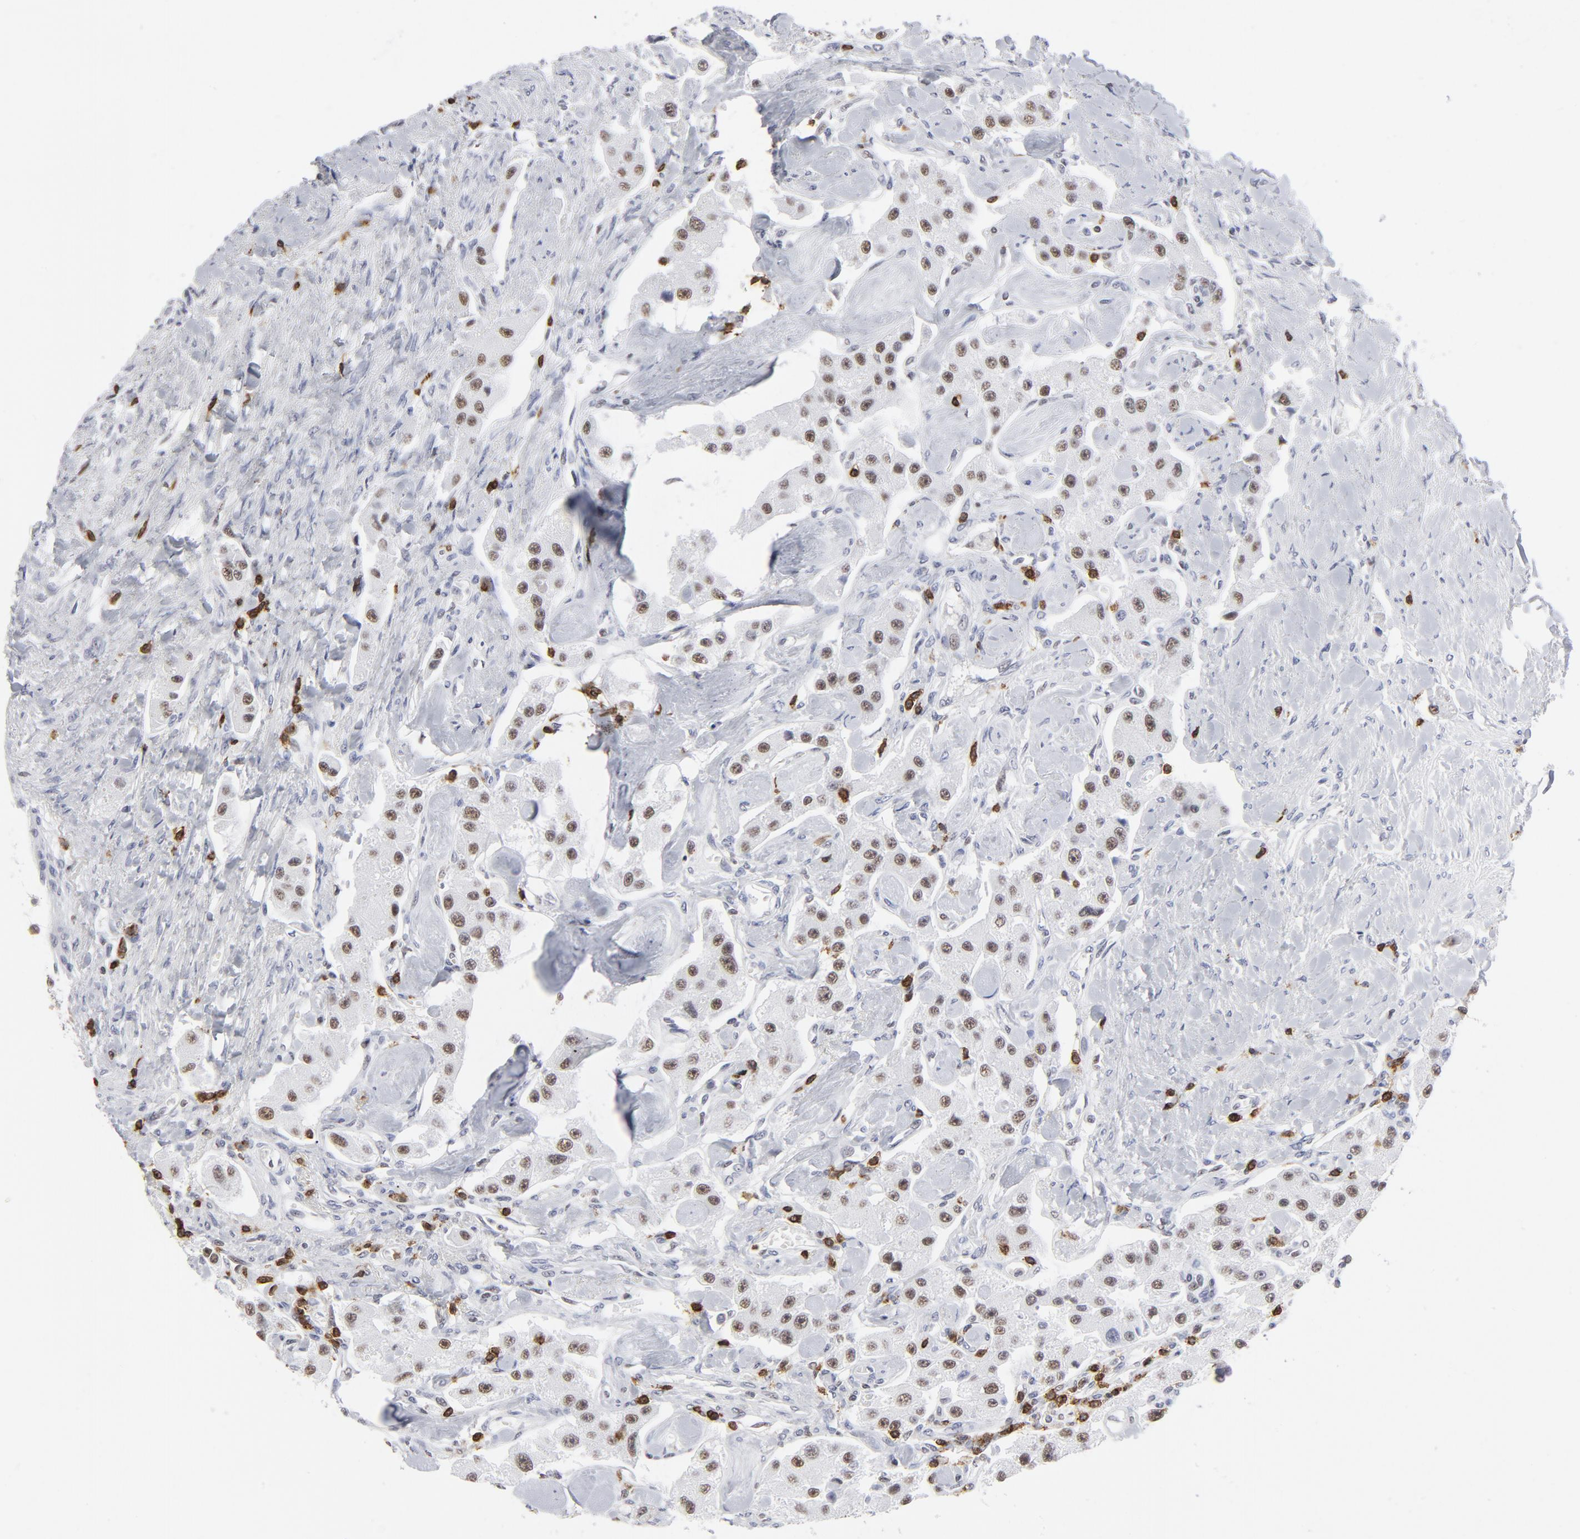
{"staining": {"intensity": "moderate", "quantity": ">75%", "location": "nuclear"}, "tissue": "carcinoid", "cell_type": "Tumor cells", "image_type": "cancer", "snomed": [{"axis": "morphology", "description": "Carcinoid, malignant, NOS"}, {"axis": "topography", "description": "Pancreas"}], "caption": "Protein expression by immunohistochemistry reveals moderate nuclear positivity in approximately >75% of tumor cells in malignant carcinoid. The protein is stained brown, and the nuclei are stained in blue (DAB (3,3'-diaminobenzidine) IHC with brightfield microscopy, high magnification).", "gene": "CD2", "patient": {"sex": "male", "age": 41}}